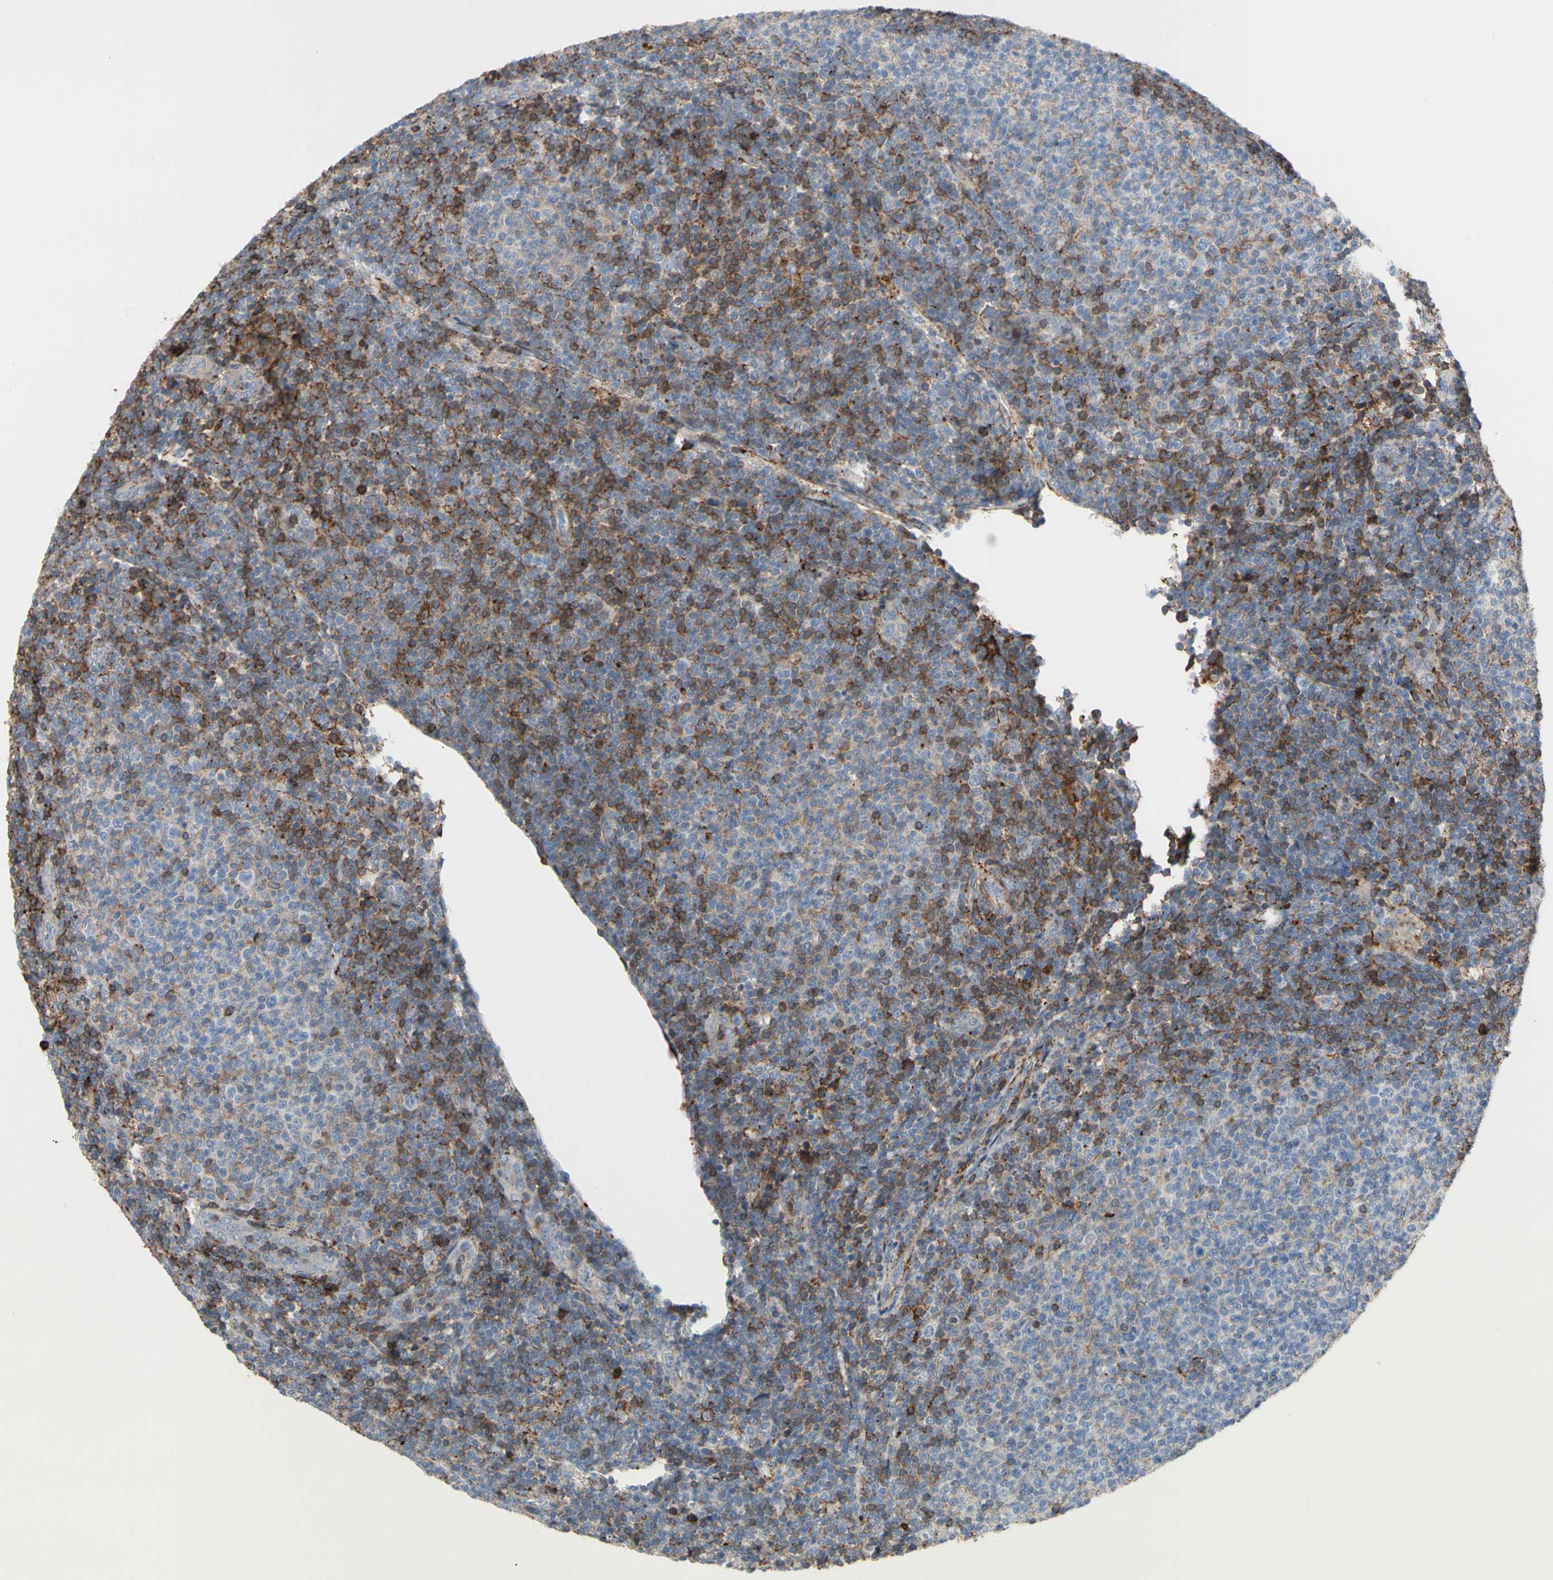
{"staining": {"intensity": "weak", "quantity": "25%-75%", "location": "cytoplasmic/membranous"}, "tissue": "lymphoma", "cell_type": "Tumor cells", "image_type": "cancer", "snomed": [{"axis": "morphology", "description": "Malignant lymphoma, non-Hodgkin's type, Low grade"}, {"axis": "topography", "description": "Lymph node"}], "caption": "Lymphoma was stained to show a protein in brown. There is low levels of weak cytoplasmic/membranous staining in about 25%-75% of tumor cells.", "gene": "ANXA6", "patient": {"sex": "male", "age": 66}}